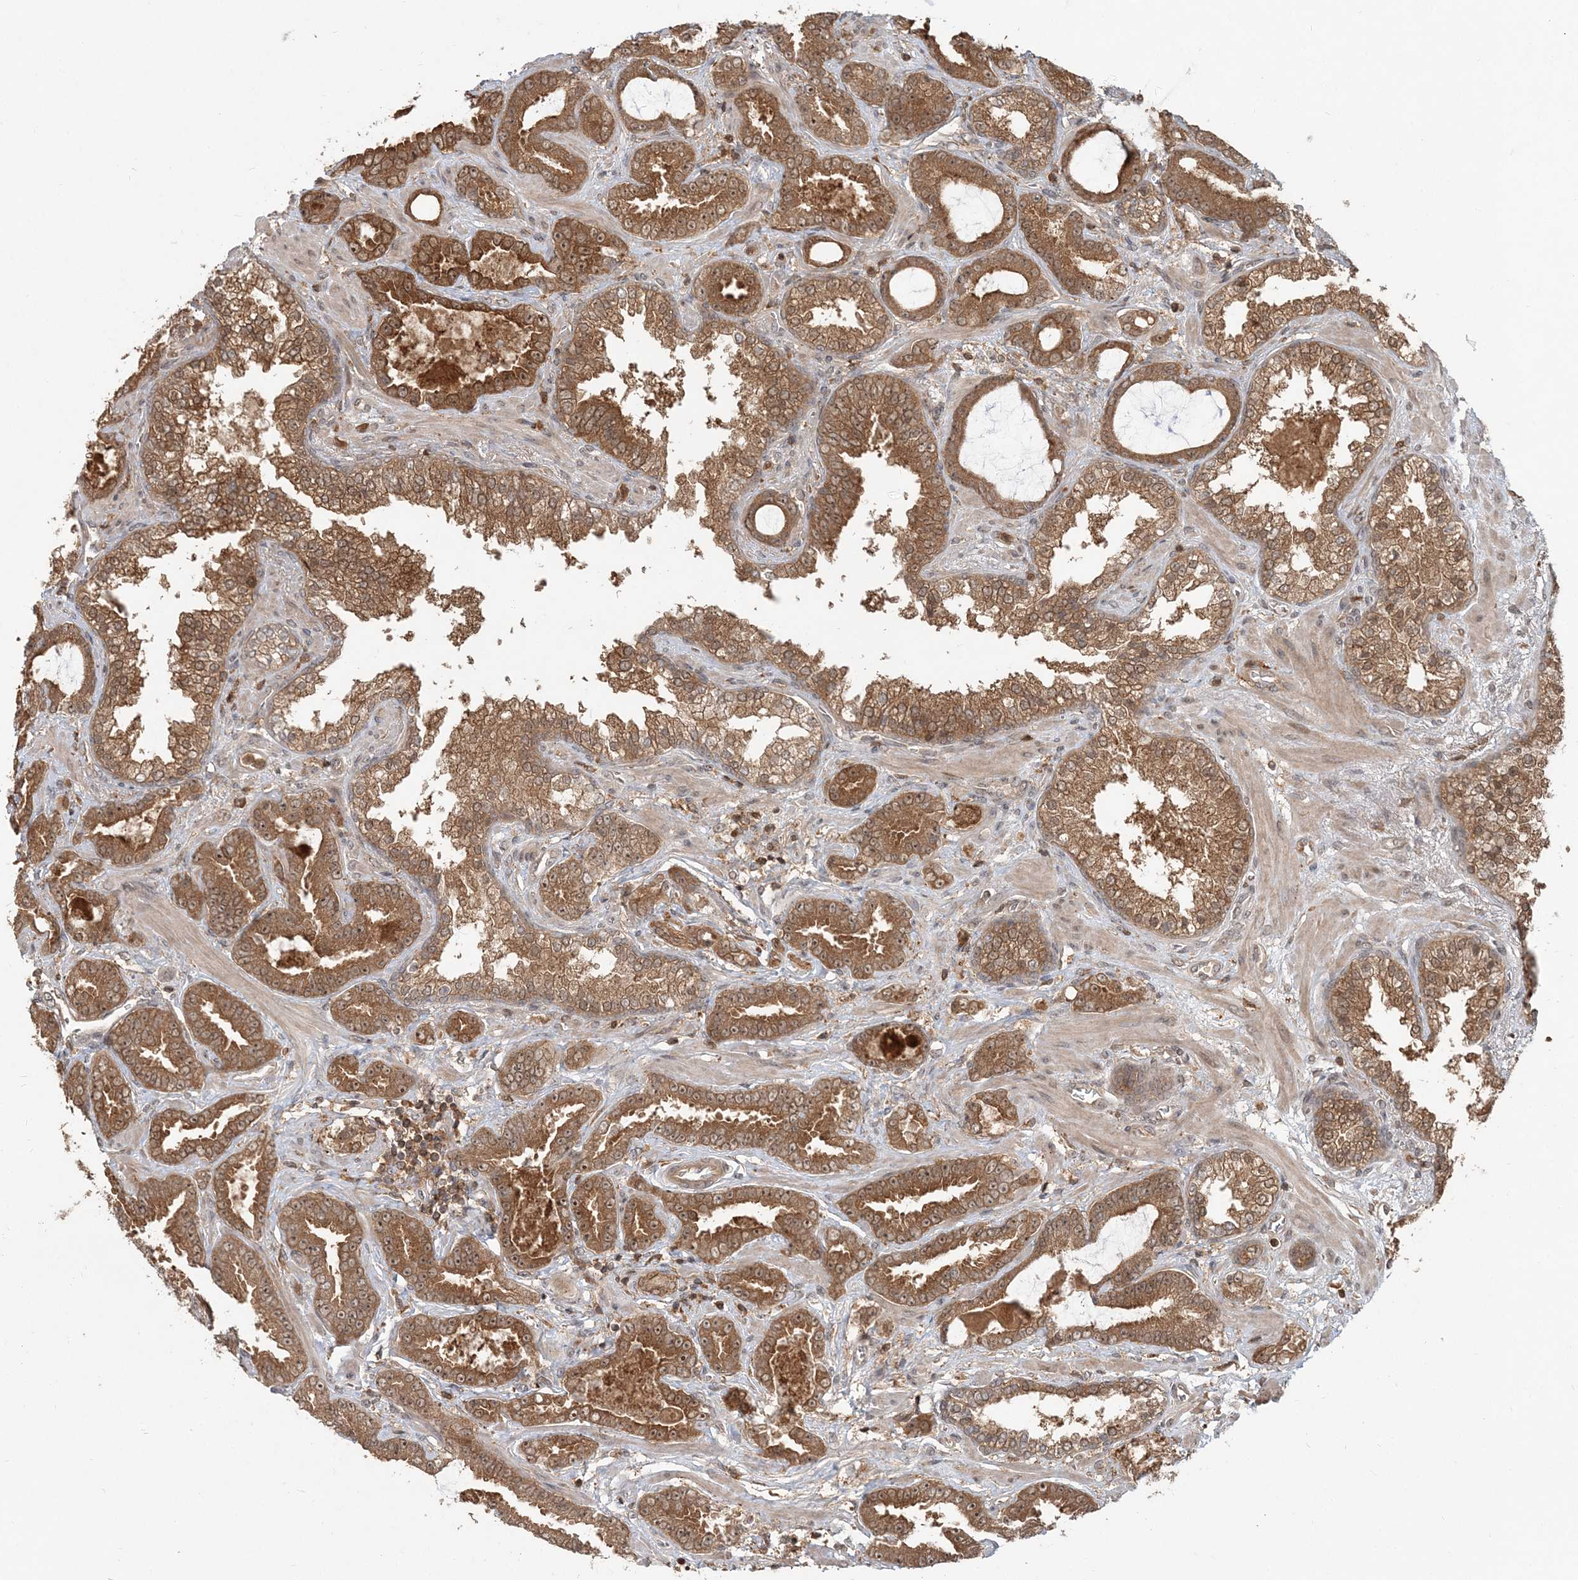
{"staining": {"intensity": "moderate", "quantity": ">75%", "location": "cytoplasmic/membranous"}, "tissue": "prostate cancer", "cell_type": "Tumor cells", "image_type": "cancer", "snomed": [{"axis": "morphology", "description": "Adenocarcinoma, Low grade"}, {"axis": "topography", "description": "Prostate"}], "caption": "An image showing moderate cytoplasmic/membranous expression in approximately >75% of tumor cells in adenocarcinoma (low-grade) (prostate), as visualized by brown immunohistochemical staining.", "gene": "CAB39", "patient": {"sex": "male", "age": 60}}